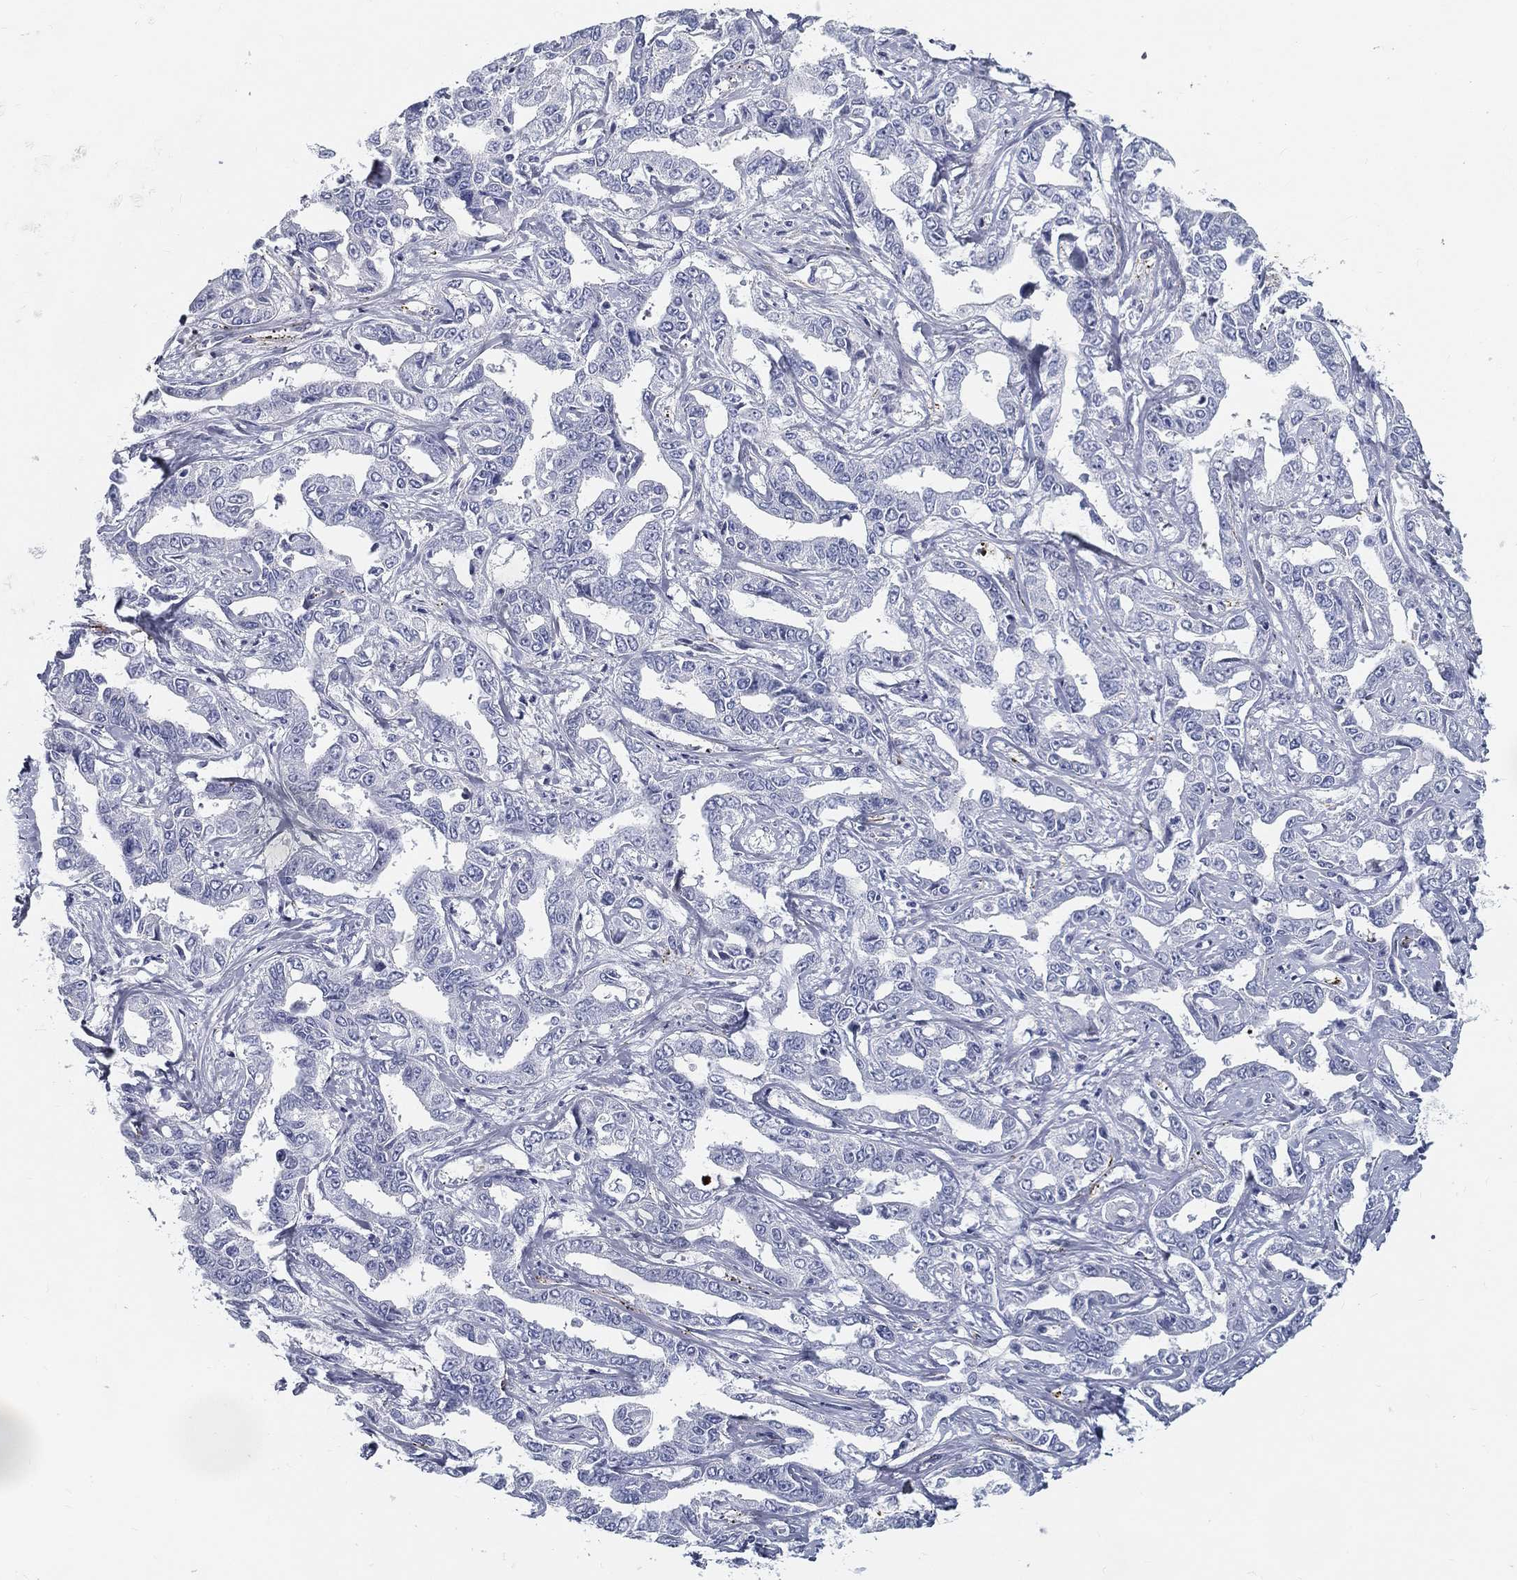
{"staining": {"intensity": "negative", "quantity": "none", "location": "none"}, "tissue": "liver cancer", "cell_type": "Tumor cells", "image_type": "cancer", "snomed": [{"axis": "morphology", "description": "Cholangiocarcinoma"}, {"axis": "topography", "description": "Liver"}], "caption": "This is a micrograph of immunohistochemistry (IHC) staining of cholangiocarcinoma (liver), which shows no positivity in tumor cells.", "gene": "SPPL2C", "patient": {"sex": "male", "age": 59}}